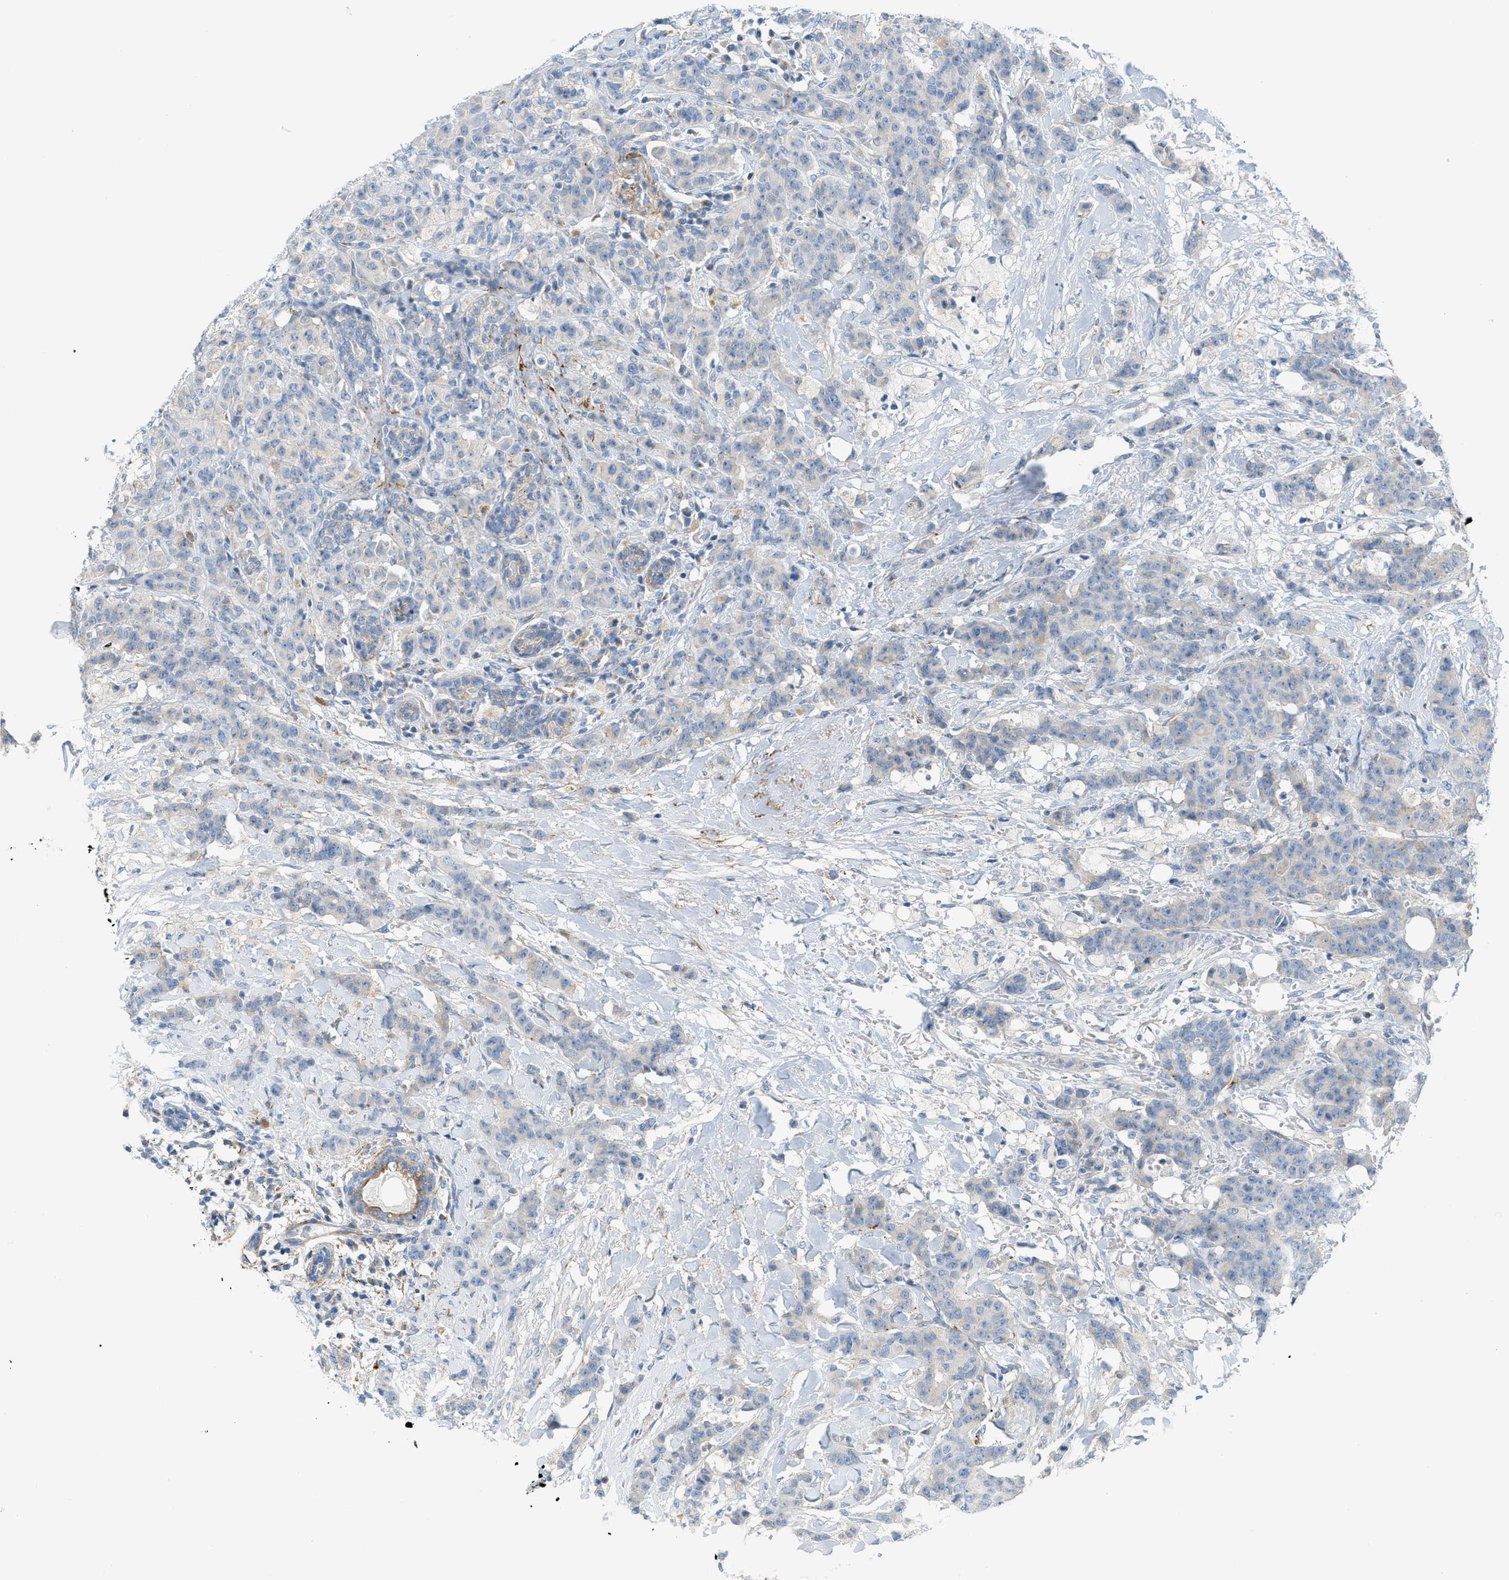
{"staining": {"intensity": "negative", "quantity": "none", "location": "none"}, "tissue": "breast cancer", "cell_type": "Tumor cells", "image_type": "cancer", "snomed": [{"axis": "morphology", "description": "Normal tissue, NOS"}, {"axis": "morphology", "description": "Duct carcinoma"}, {"axis": "topography", "description": "Breast"}], "caption": "A micrograph of human intraductal carcinoma (breast) is negative for staining in tumor cells.", "gene": "LMBRD1", "patient": {"sex": "female", "age": 40}}